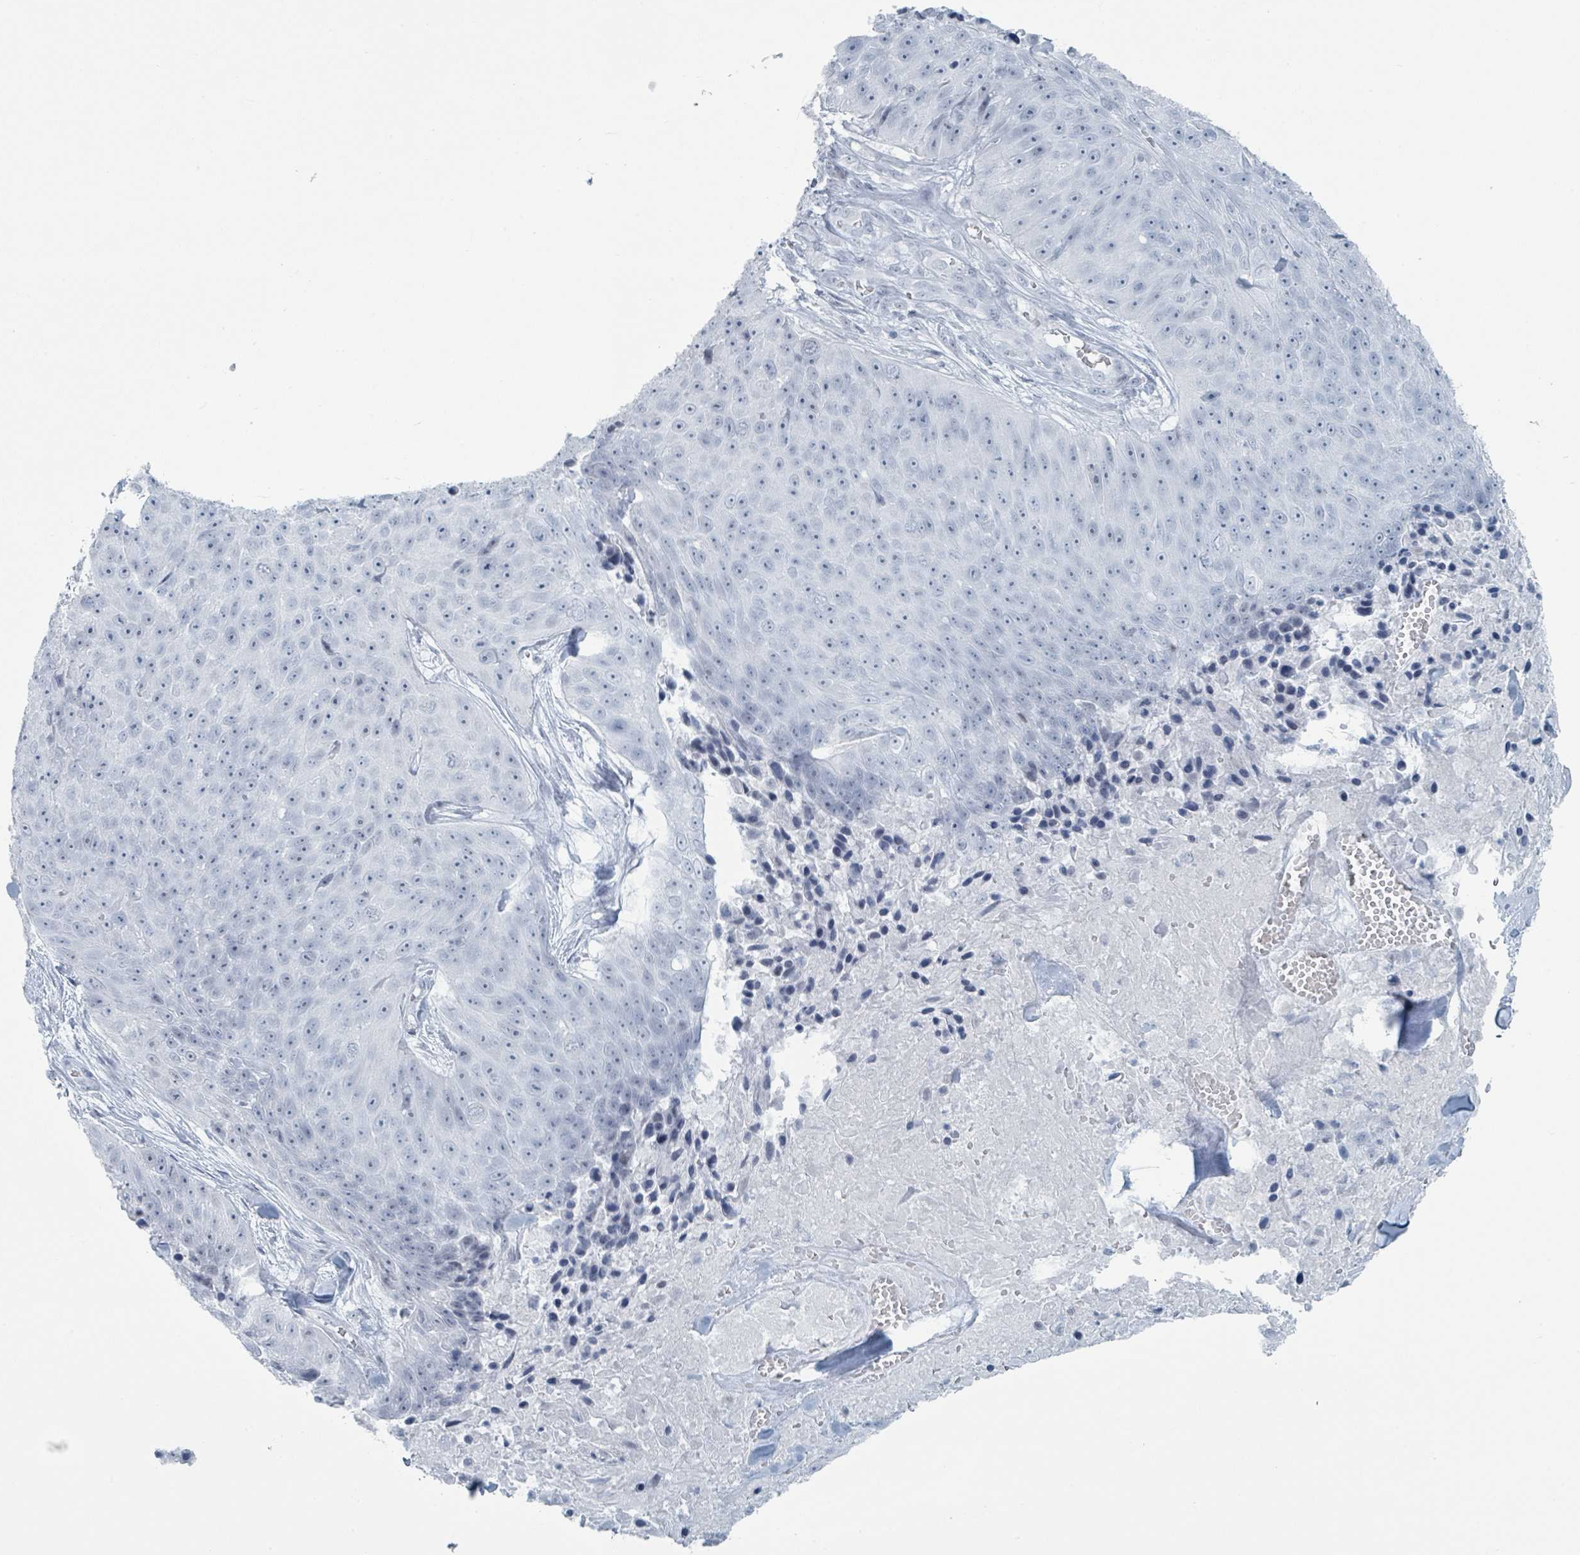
{"staining": {"intensity": "negative", "quantity": "none", "location": "none"}, "tissue": "skin cancer", "cell_type": "Tumor cells", "image_type": "cancer", "snomed": [{"axis": "morphology", "description": "Squamous cell carcinoma, NOS"}, {"axis": "topography", "description": "Skin"}], "caption": "Micrograph shows no significant protein staining in tumor cells of skin cancer.", "gene": "GPR15LG", "patient": {"sex": "female", "age": 87}}